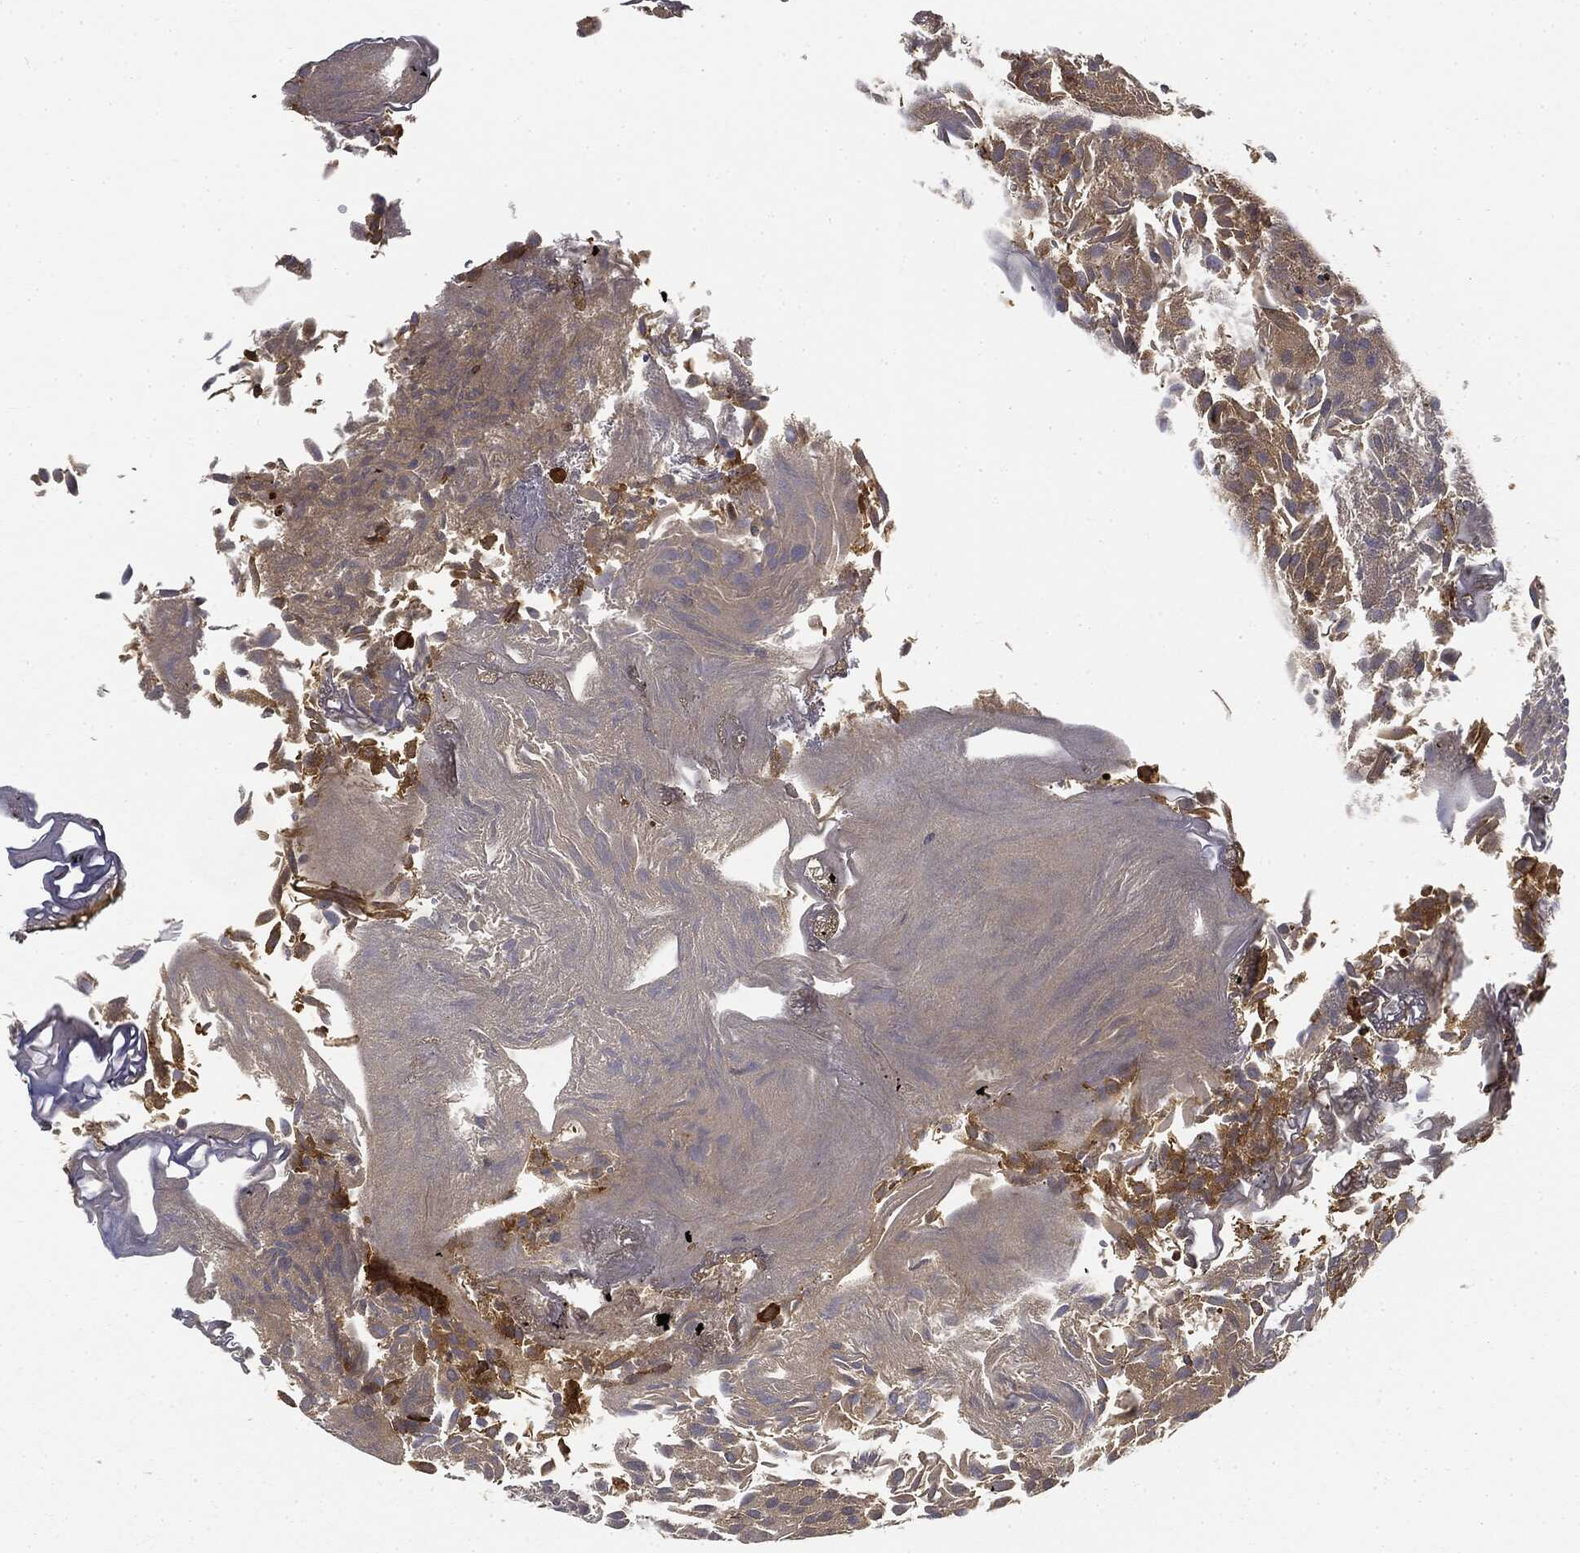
{"staining": {"intensity": "moderate", "quantity": "25%-75%", "location": "cytoplasmic/membranous"}, "tissue": "urothelial cancer", "cell_type": "Tumor cells", "image_type": "cancer", "snomed": [{"axis": "morphology", "description": "Urothelial carcinoma, Low grade"}, {"axis": "topography", "description": "Urinary bladder"}], "caption": "Immunohistochemical staining of human urothelial carcinoma (low-grade) displays medium levels of moderate cytoplasmic/membranous expression in approximately 25%-75% of tumor cells. The staining was performed using DAB (3,3'-diaminobenzidine) to visualize the protein expression in brown, while the nuclei were stained in blue with hematoxylin (Magnification: 20x).", "gene": "WDR1", "patient": {"sex": "male", "age": 52}}